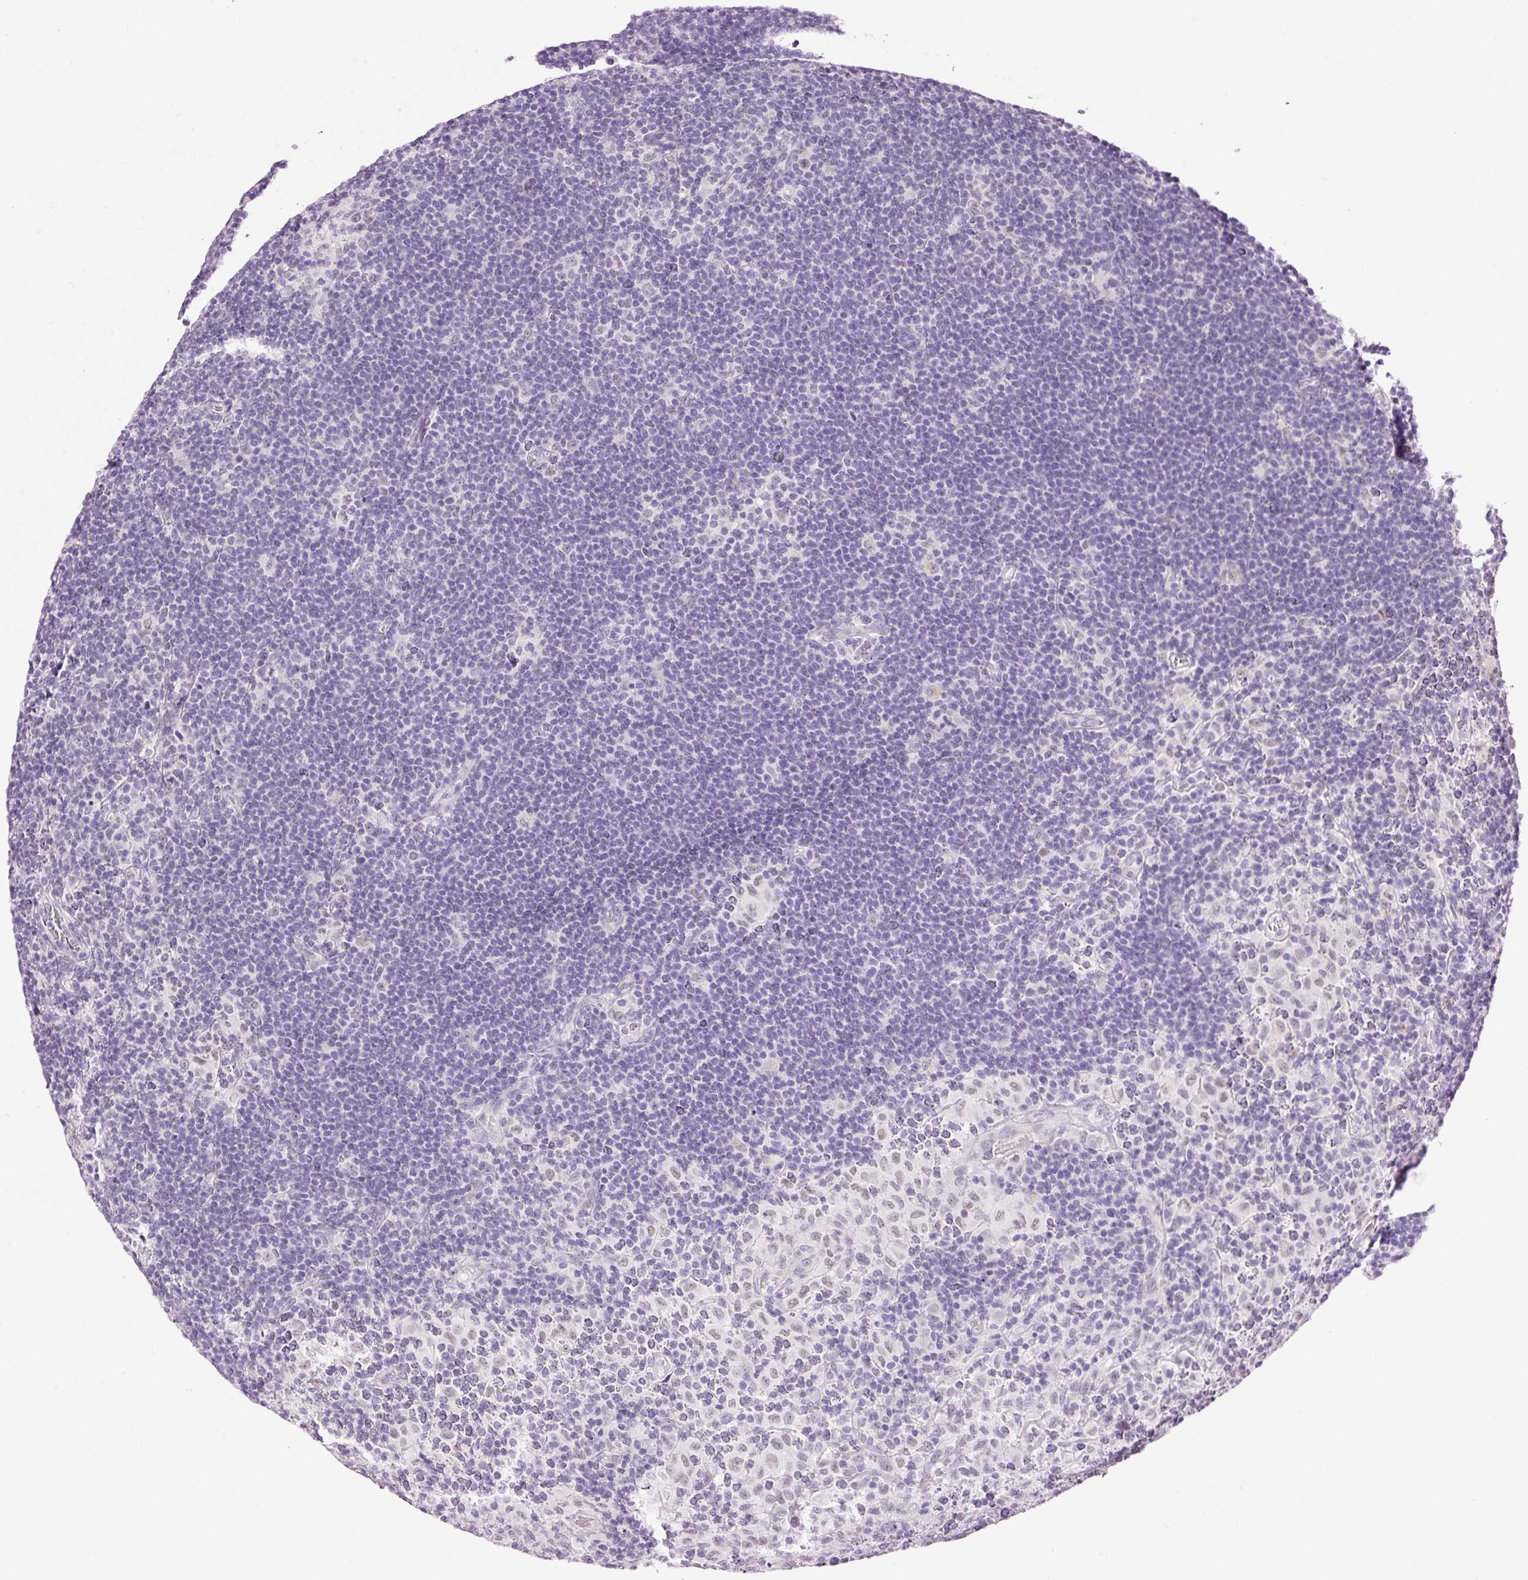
{"staining": {"intensity": "negative", "quantity": "none", "location": "none"}, "tissue": "lymphoma", "cell_type": "Tumor cells", "image_type": "cancer", "snomed": [{"axis": "morphology", "description": "Hodgkin's disease, NOS"}, {"axis": "topography", "description": "Lymph node"}], "caption": "Immunohistochemistry image of human Hodgkin's disease stained for a protein (brown), which displays no staining in tumor cells.", "gene": "RTF2", "patient": {"sex": "female", "age": 57}}